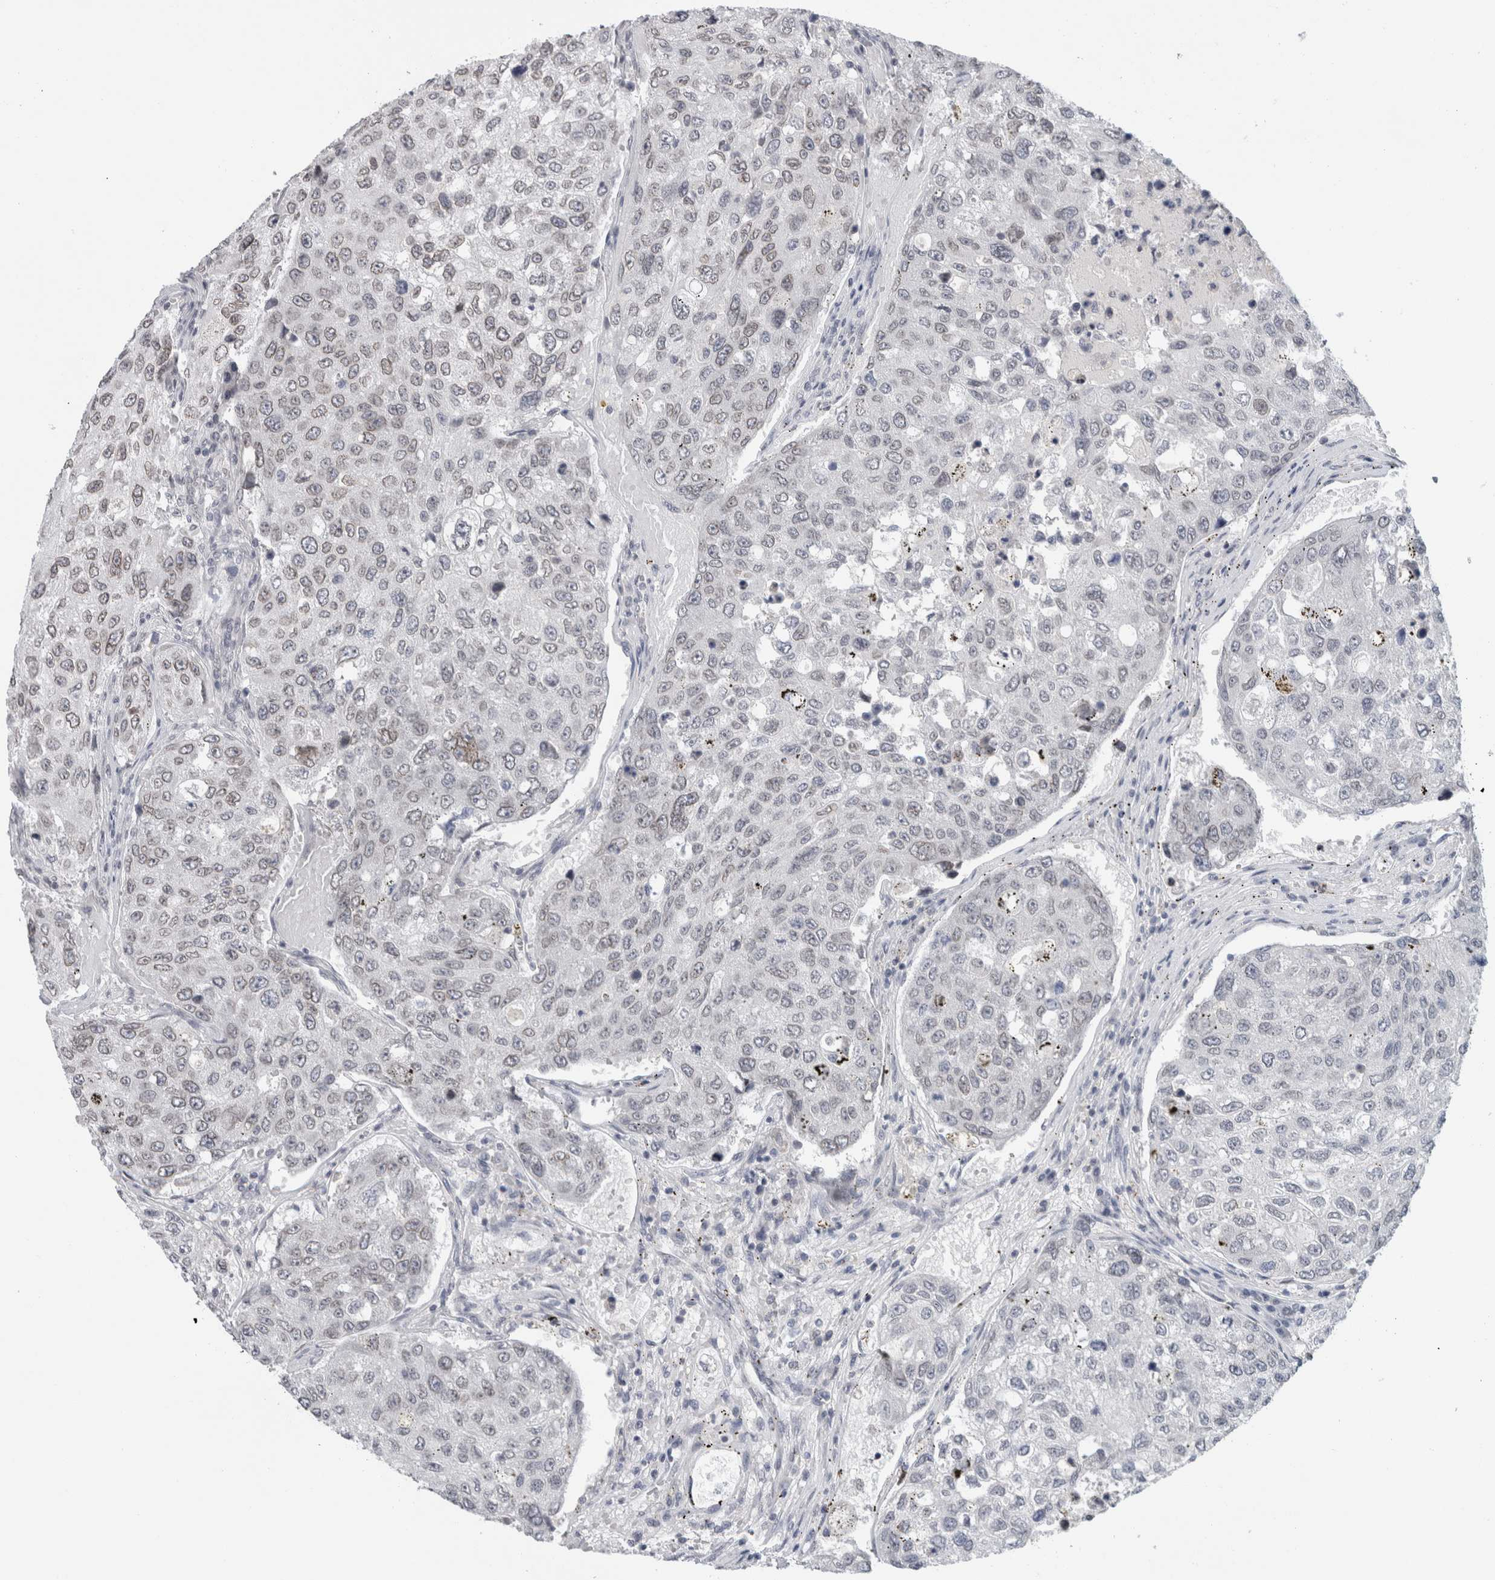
{"staining": {"intensity": "weak", "quantity": "<25%", "location": "cytoplasmic/membranous,nuclear"}, "tissue": "urothelial cancer", "cell_type": "Tumor cells", "image_type": "cancer", "snomed": [{"axis": "morphology", "description": "Urothelial carcinoma, High grade"}, {"axis": "topography", "description": "Lymph node"}, {"axis": "topography", "description": "Urinary bladder"}], "caption": "Immunohistochemical staining of urothelial cancer displays no significant staining in tumor cells.", "gene": "ZNF770", "patient": {"sex": "male", "age": 51}}